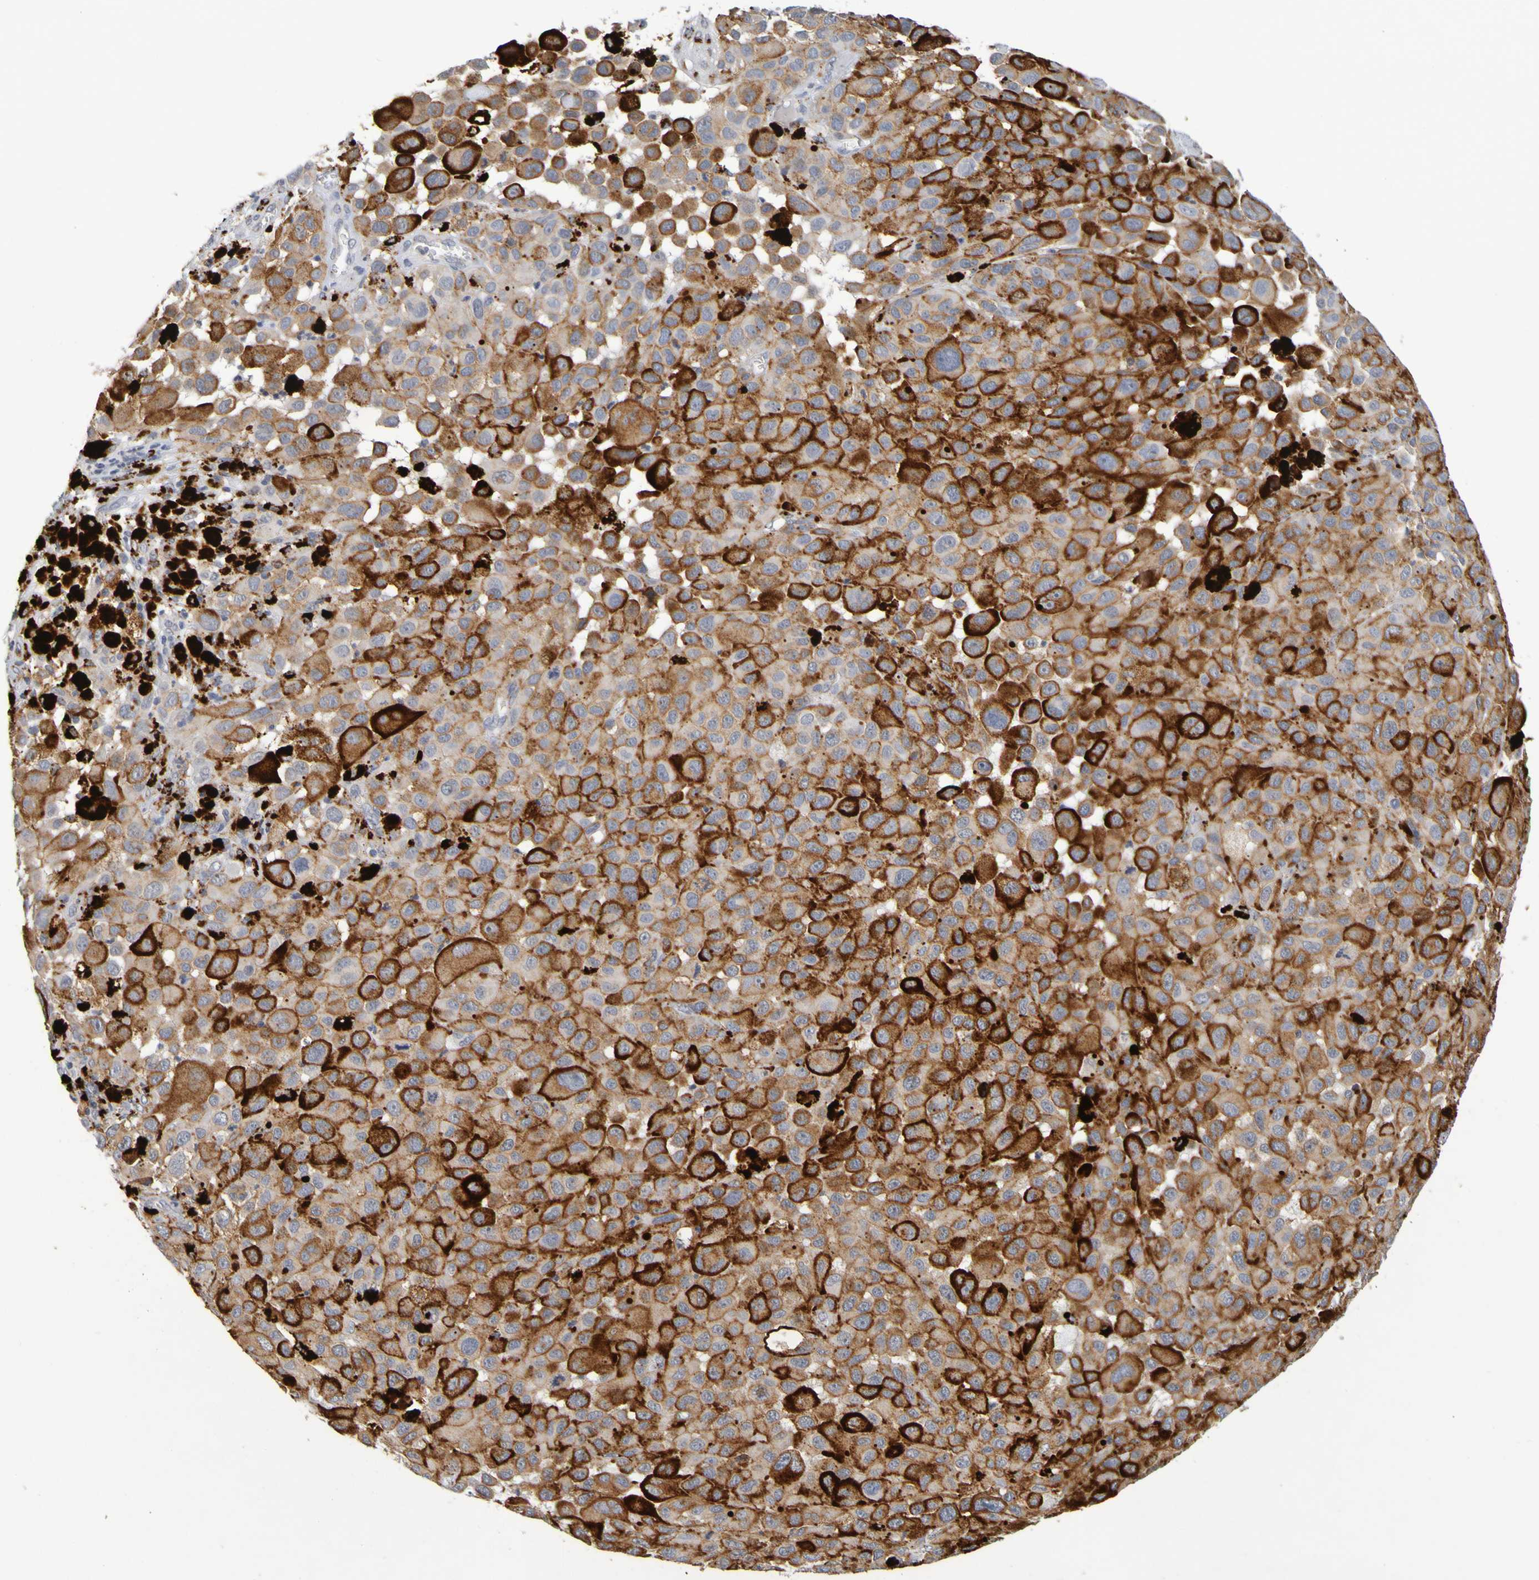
{"staining": {"intensity": "moderate", "quantity": ">75%", "location": "cytoplasmic/membranous"}, "tissue": "melanoma", "cell_type": "Tumor cells", "image_type": "cancer", "snomed": [{"axis": "morphology", "description": "Malignant melanoma, NOS"}, {"axis": "topography", "description": "Skin"}], "caption": "IHC (DAB (3,3'-diaminobenzidine)) staining of human melanoma demonstrates moderate cytoplasmic/membranous protein expression in approximately >75% of tumor cells. Nuclei are stained in blue.", "gene": "TPH1", "patient": {"sex": "male", "age": 96}}